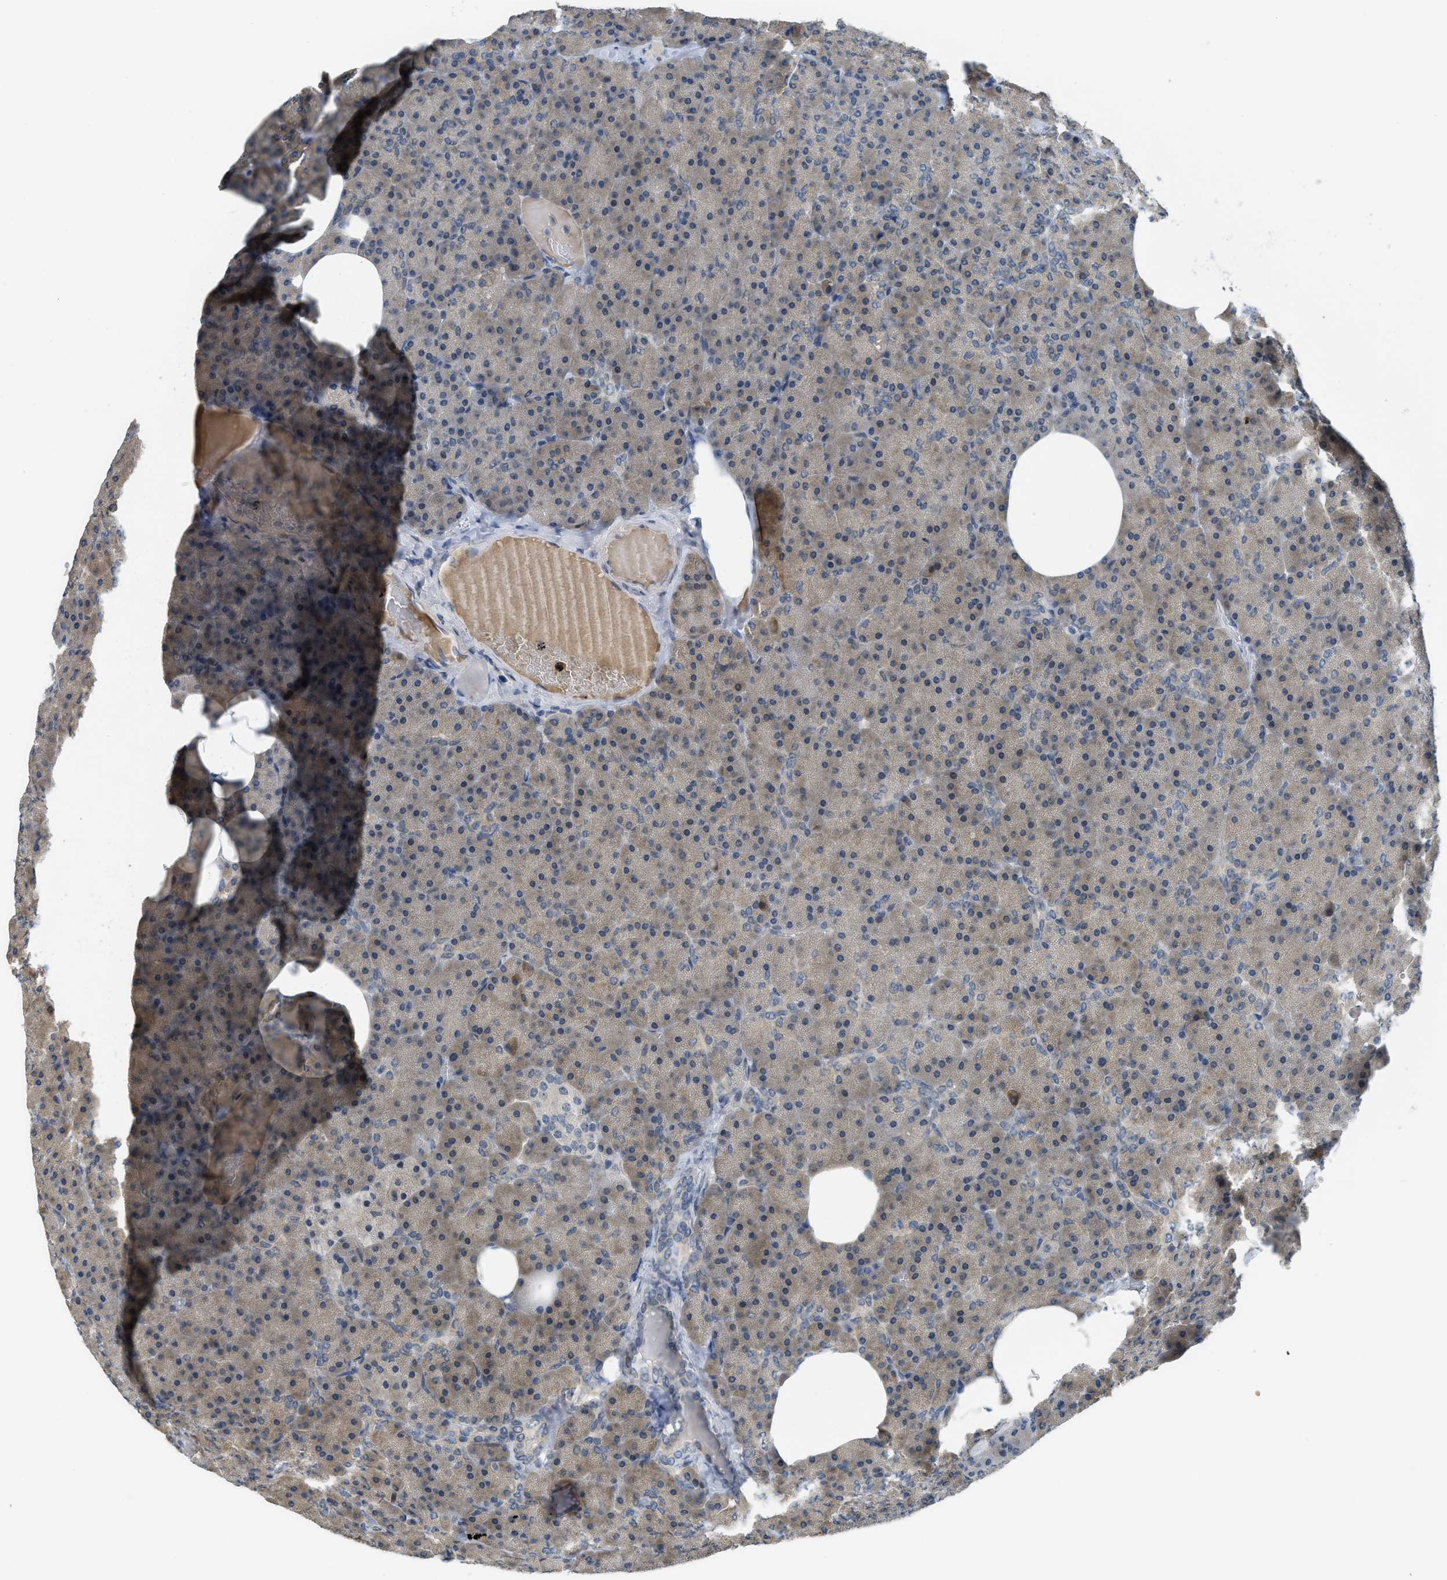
{"staining": {"intensity": "moderate", "quantity": "25%-75%", "location": "cytoplasmic/membranous"}, "tissue": "pancreas", "cell_type": "Exocrine glandular cells", "image_type": "normal", "snomed": [{"axis": "morphology", "description": "Normal tissue, NOS"}, {"axis": "topography", "description": "Pancreas"}], "caption": "Protein expression analysis of unremarkable pancreas demonstrates moderate cytoplasmic/membranous positivity in approximately 25%-75% of exocrine glandular cells.", "gene": "TNFAIP1", "patient": {"sex": "female", "age": 35}}